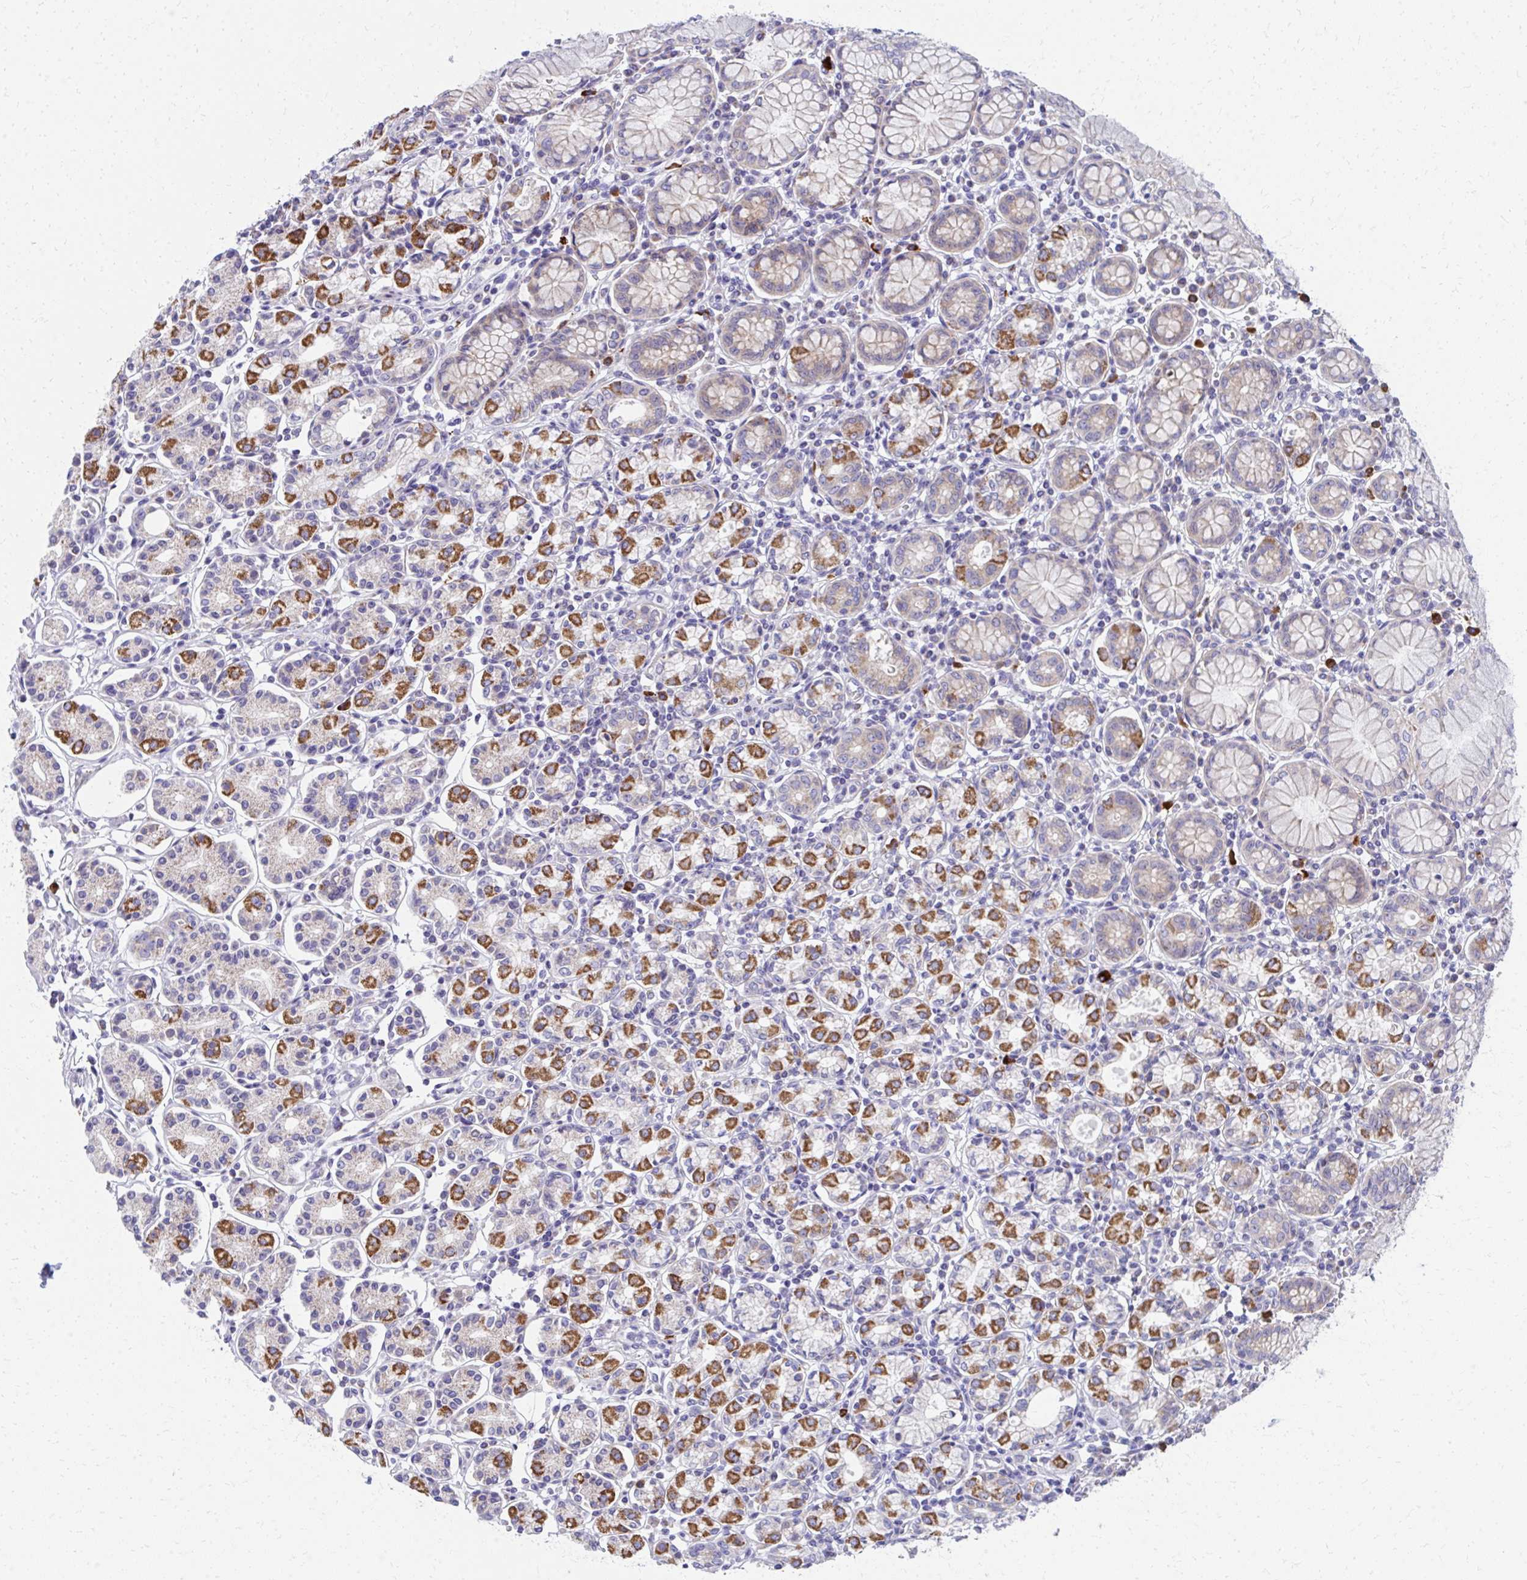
{"staining": {"intensity": "strong", "quantity": "25%-75%", "location": "cytoplasmic/membranous"}, "tissue": "stomach", "cell_type": "Glandular cells", "image_type": "normal", "snomed": [{"axis": "morphology", "description": "Normal tissue, NOS"}, {"axis": "topography", "description": "Stomach"}], "caption": "The histopathology image demonstrates a brown stain indicating the presence of a protein in the cytoplasmic/membranous of glandular cells in stomach.", "gene": "IL37", "patient": {"sex": "female", "age": 62}}